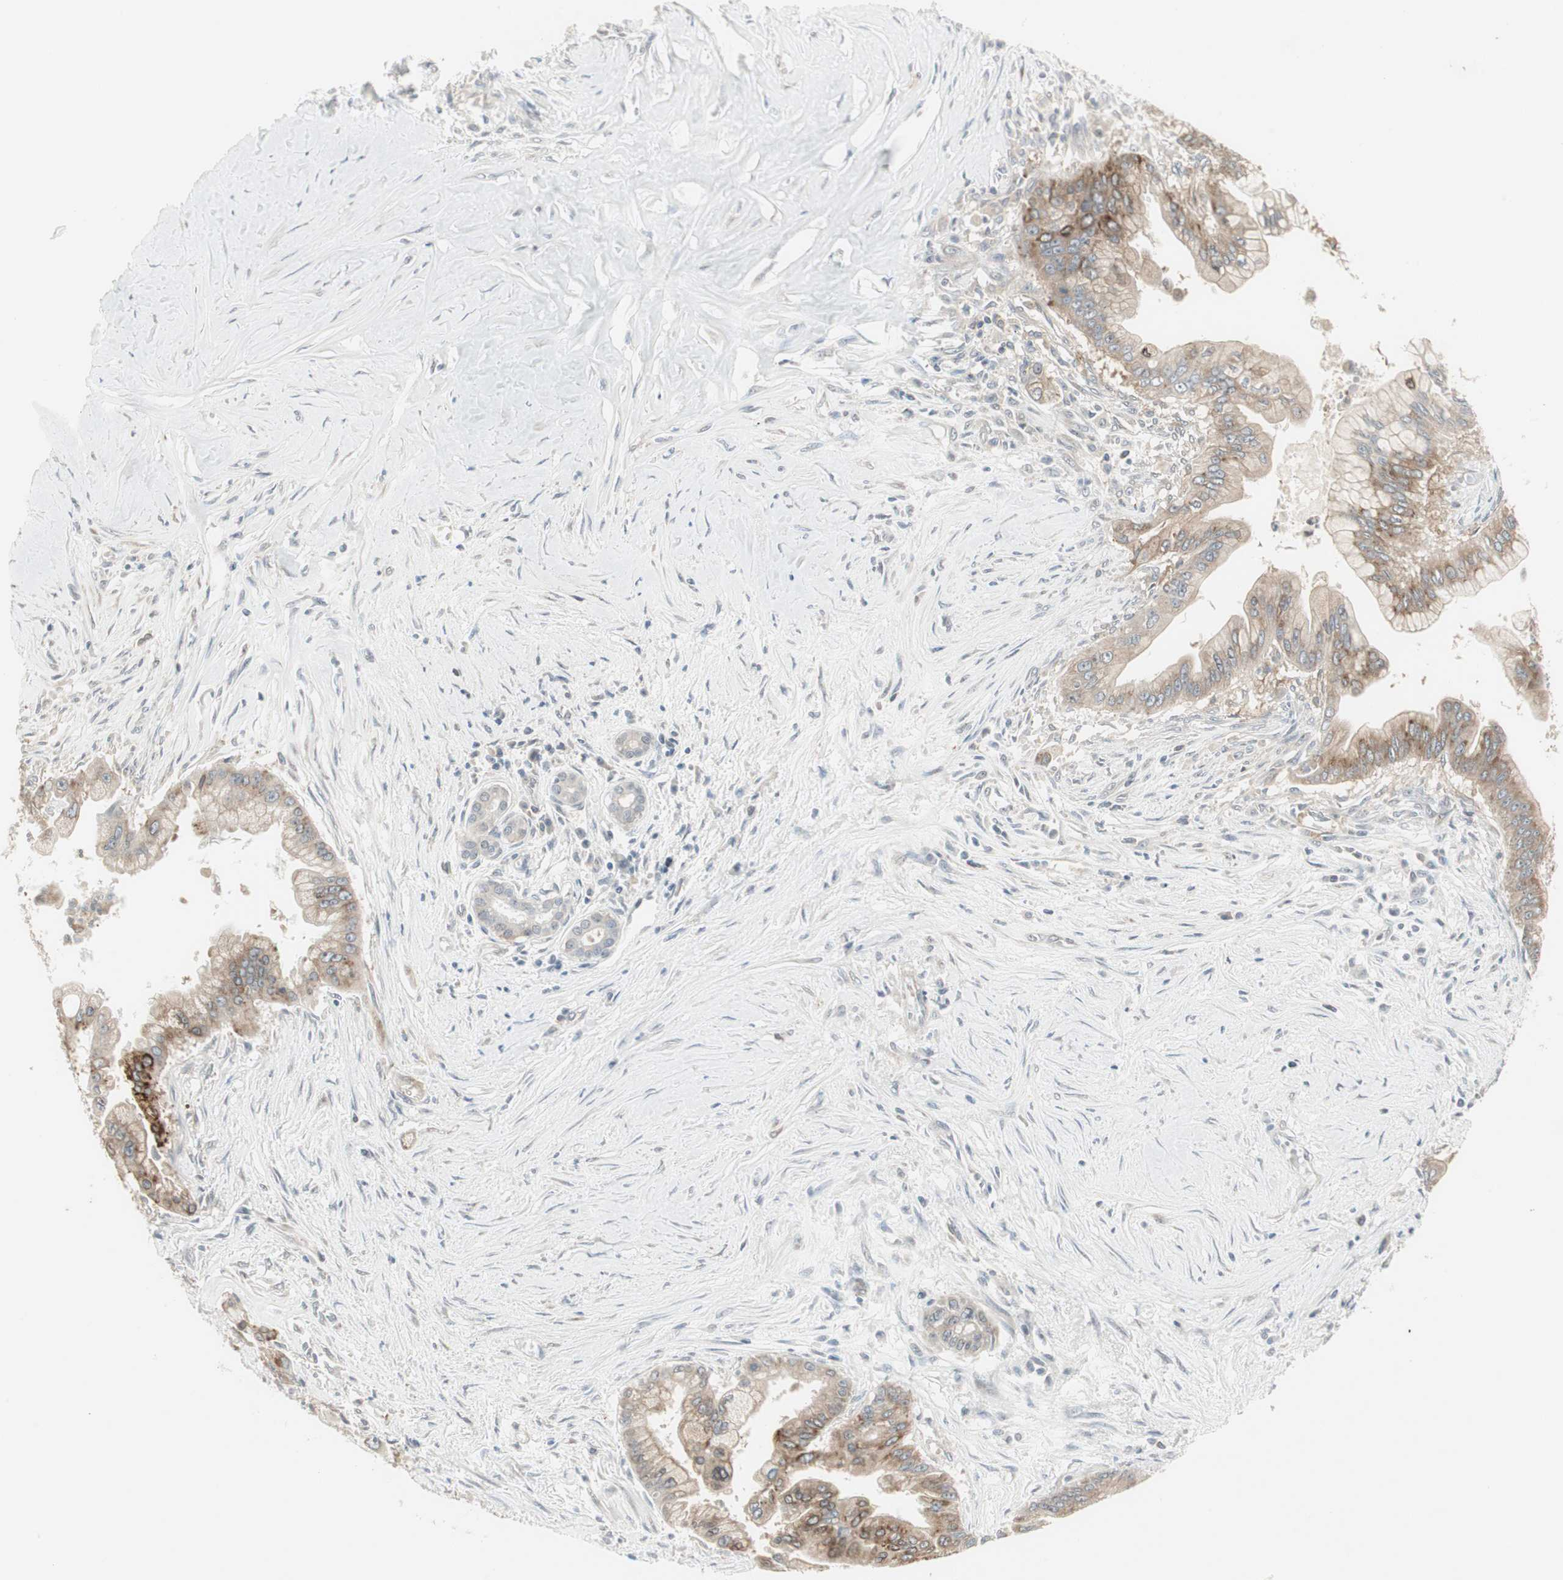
{"staining": {"intensity": "moderate", "quantity": ">75%", "location": "cytoplasmic/membranous"}, "tissue": "pancreatic cancer", "cell_type": "Tumor cells", "image_type": "cancer", "snomed": [{"axis": "morphology", "description": "Adenocarcinoma, NOS"}, {"axis": "topography", "description": "Pancreas"}], "caption": "Protein expression analysis of pancreatic cancer exhibits moderate cytoplasmic/membranous positivity in about >75% of tumor cells.", "gene": "ZFP36", "patient": {"sex": "male", "age": 59}}